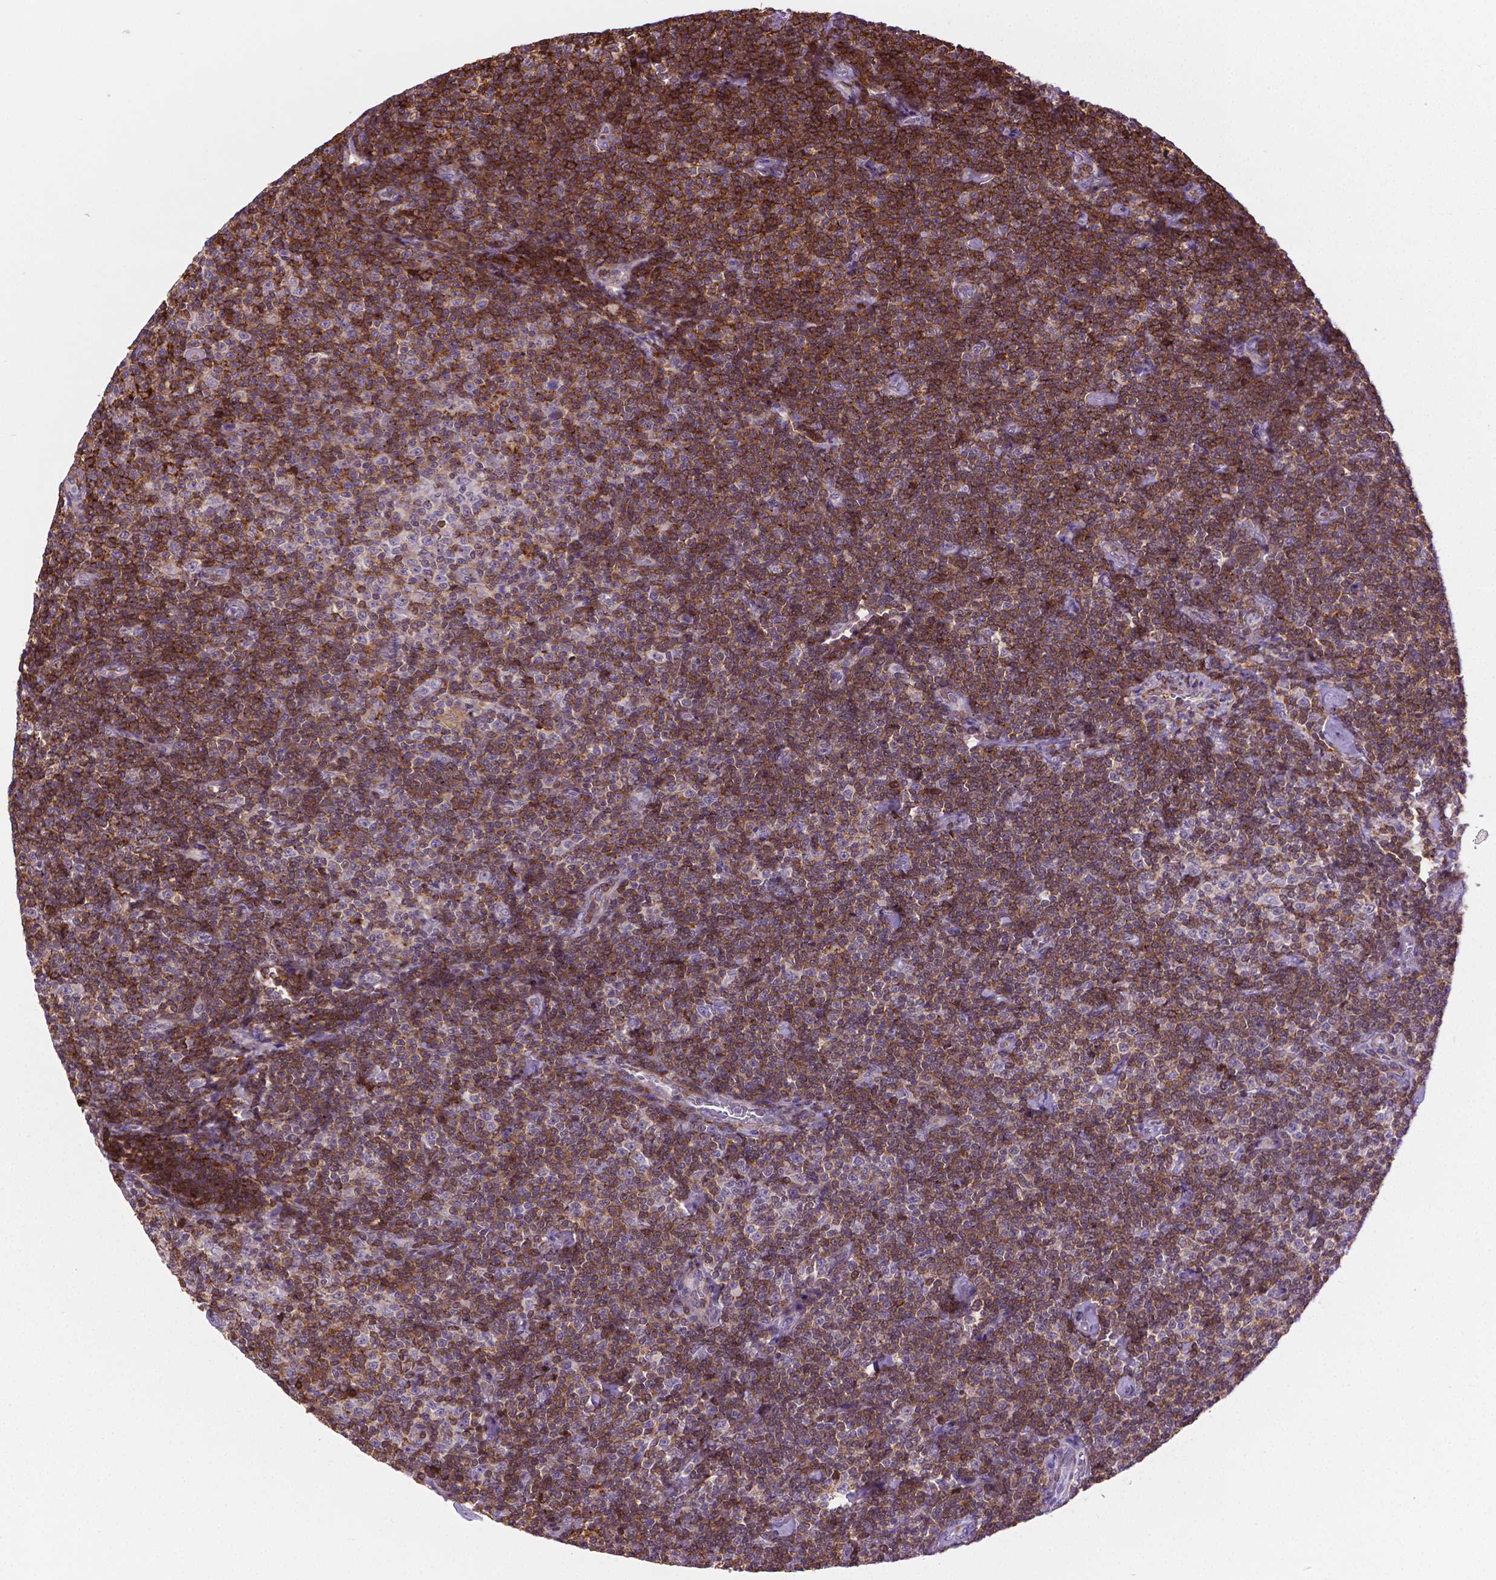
{"staining": {"intensity": "moderate", "quantity": ">75%", "location": "cytoplasmic/membranous"}, "tissue": "lymphoma", "cell_type": "Tumor cells", "image_type": "cancer", "snomed": [{"axis": "morphology", "description": "Malignant lymphoma, non-Hodgkin's type, Low grade"}, {"axis": "topography", "description": "Lymph node"}], "caption": "Lymphoma stained with a brown dye displays moderate cytoplasmic/membranous positive positivity in approximately >75% of tumor cells.", "gene": "ACAD10", "patient": {"sex": "male", "age": 81}}